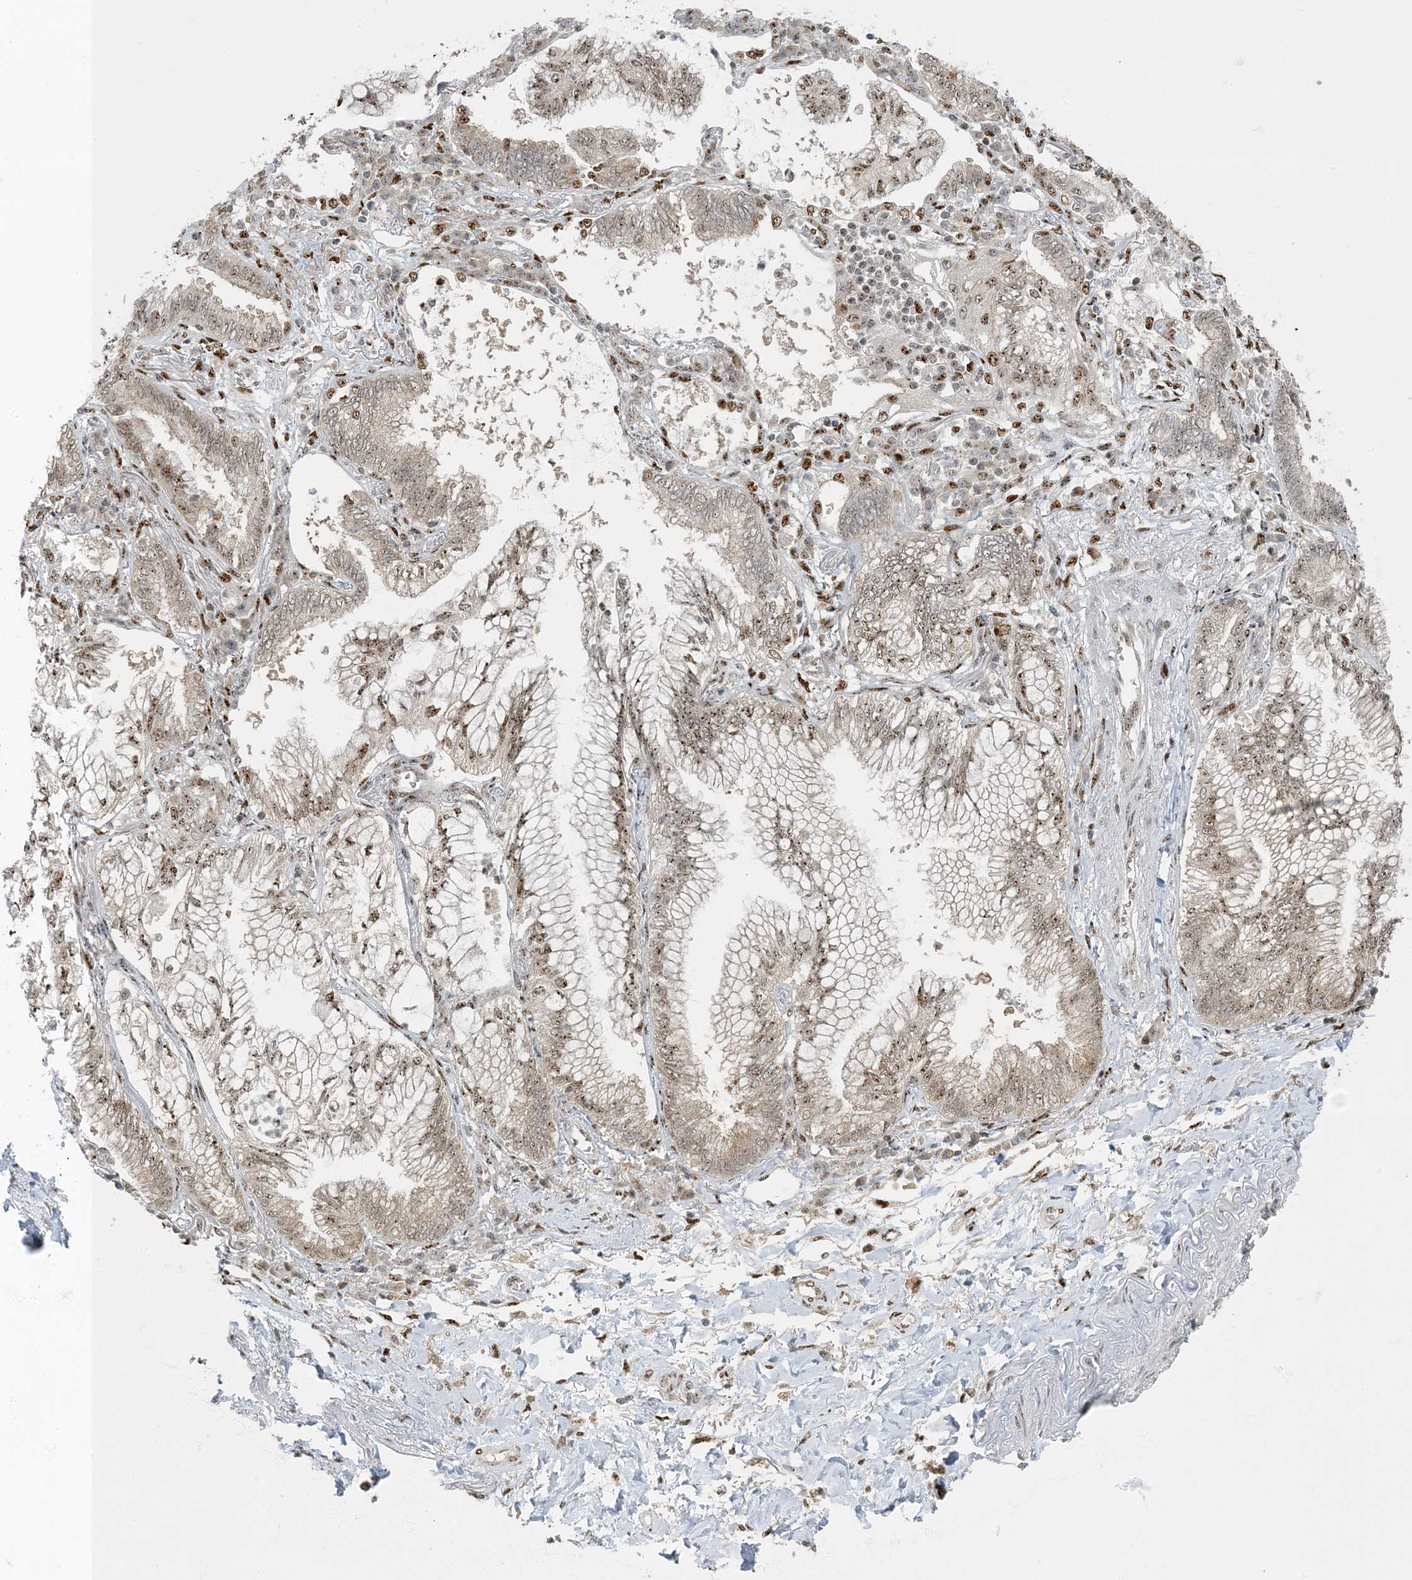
{"staining": {"intensity": "weak", "quantity": ">75%", "location": "nuclear"}, "tissue": "lung cancer", "cell_type": "Tumor cells", "image_type": "cancer", "snomed": [{"axis": "morphology", "description": "Adenocarcinoma, NOS"}, {"axis": "topography", "description": "Lung"}], "caption": "An immunohistochemistry histopathology image of neoplastic tissue is shown. Protein staining in brown shows weak nuclear positivity in lung adenocarcinoma within tumor cells. Using DAB (brown) and hematoxylin (blue) stains, captured at high magnification using brightfield microscopy.", "gene": "MBD1", "patient": {"sex": "female", "age": 70}}